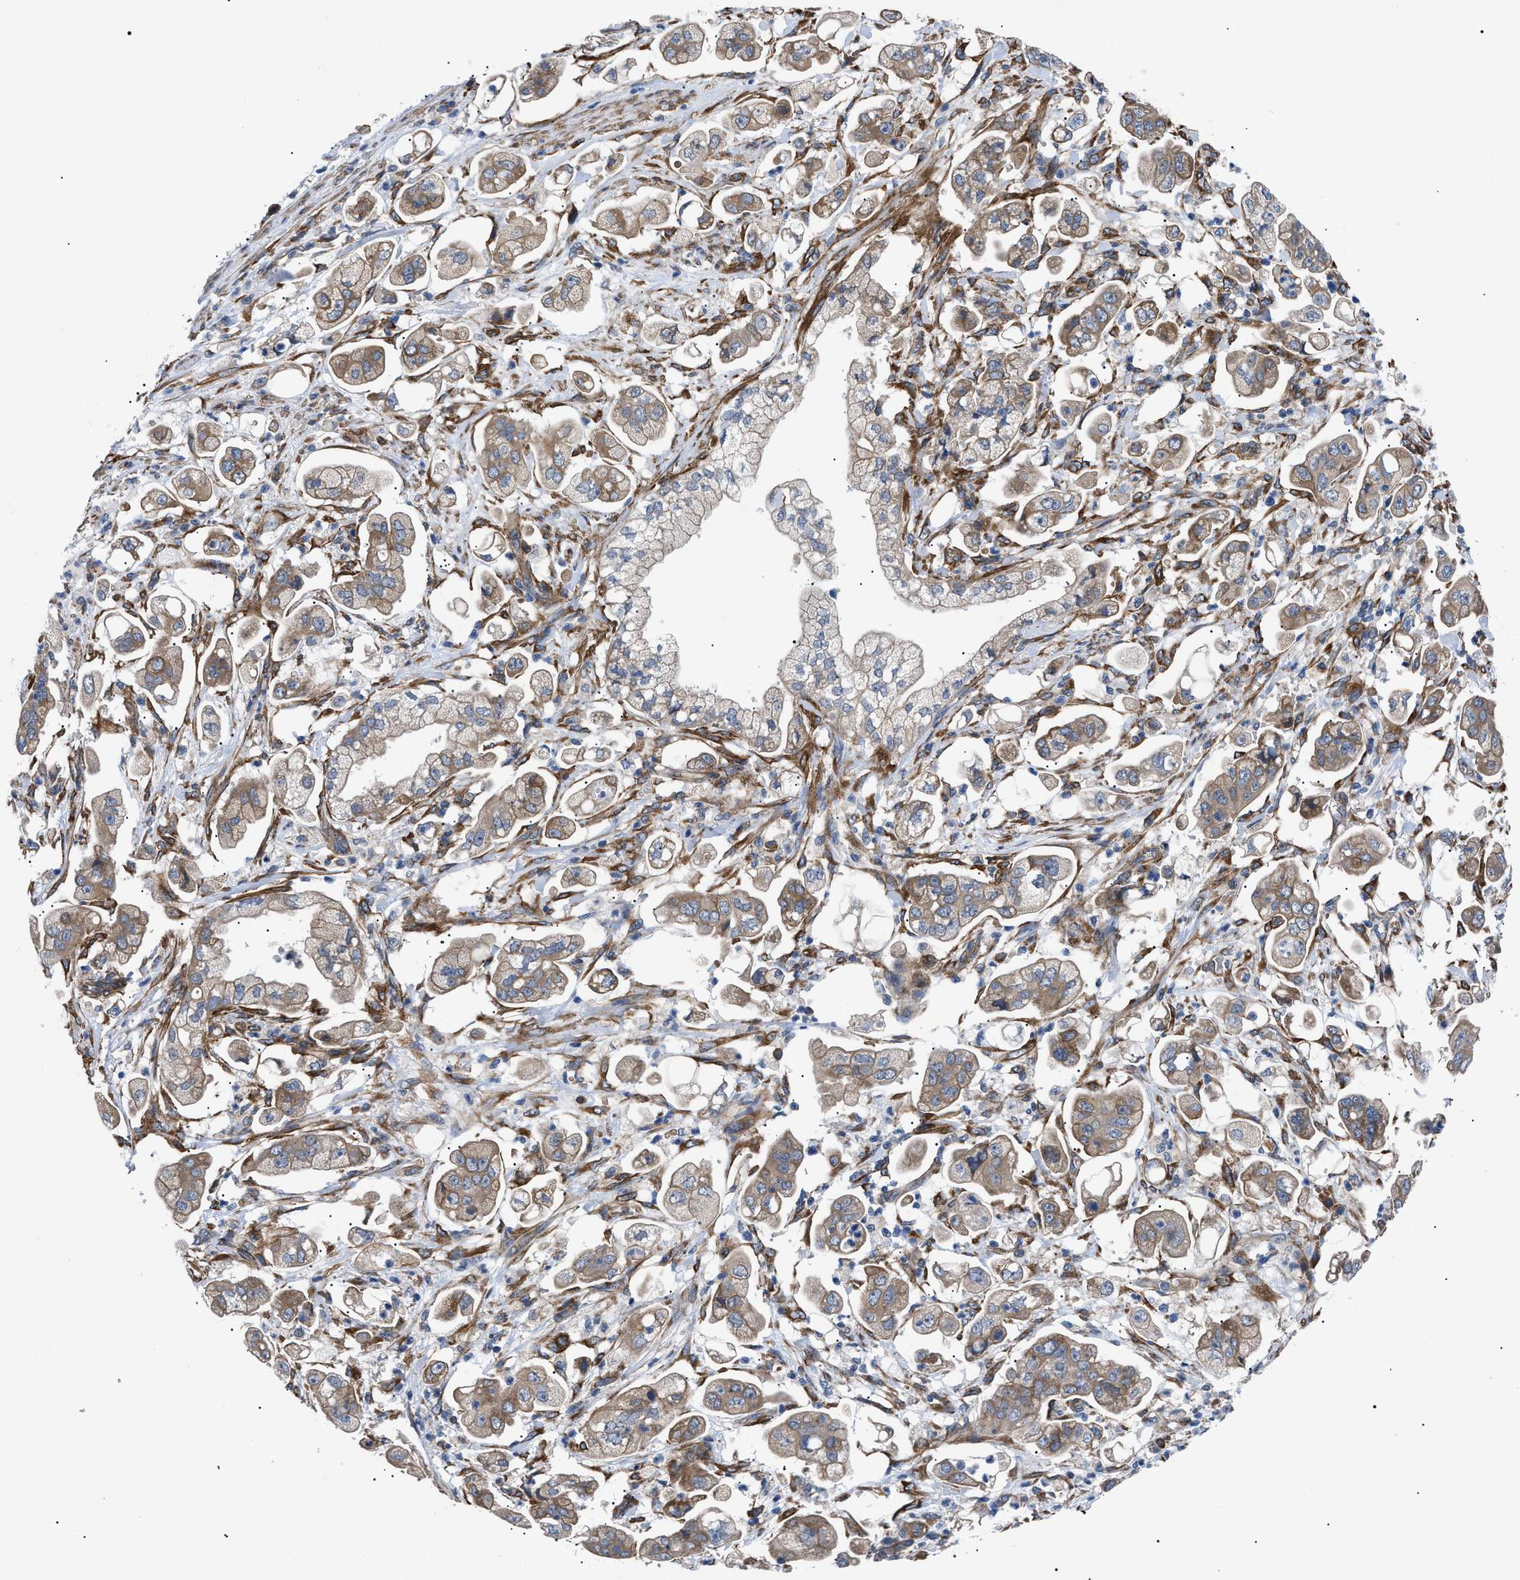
{"staining": {"intensity": "moderate", "quantity": ">75%", "location": "cytoplasmic/membranous"}, "tissue": "stomach cancer", "cell_type": "Tumor cells", "image_type": "cancer", "snomed": [{"axis": "morphology", "description": "Adenocarcinoma, NOS"}, {"axis": "topography", "description": "Stomach"}], "caption": "Immunohistochemistry (IHC) micrograph of human adenocarcinoma (stomach) stained for a protein (brown), which shows medium levels of moderate cytoplasmic/membranous staining in about >75% of tumor cells.", "gene": "MYO10", "patient": {"sex": "male", "age": 62}}